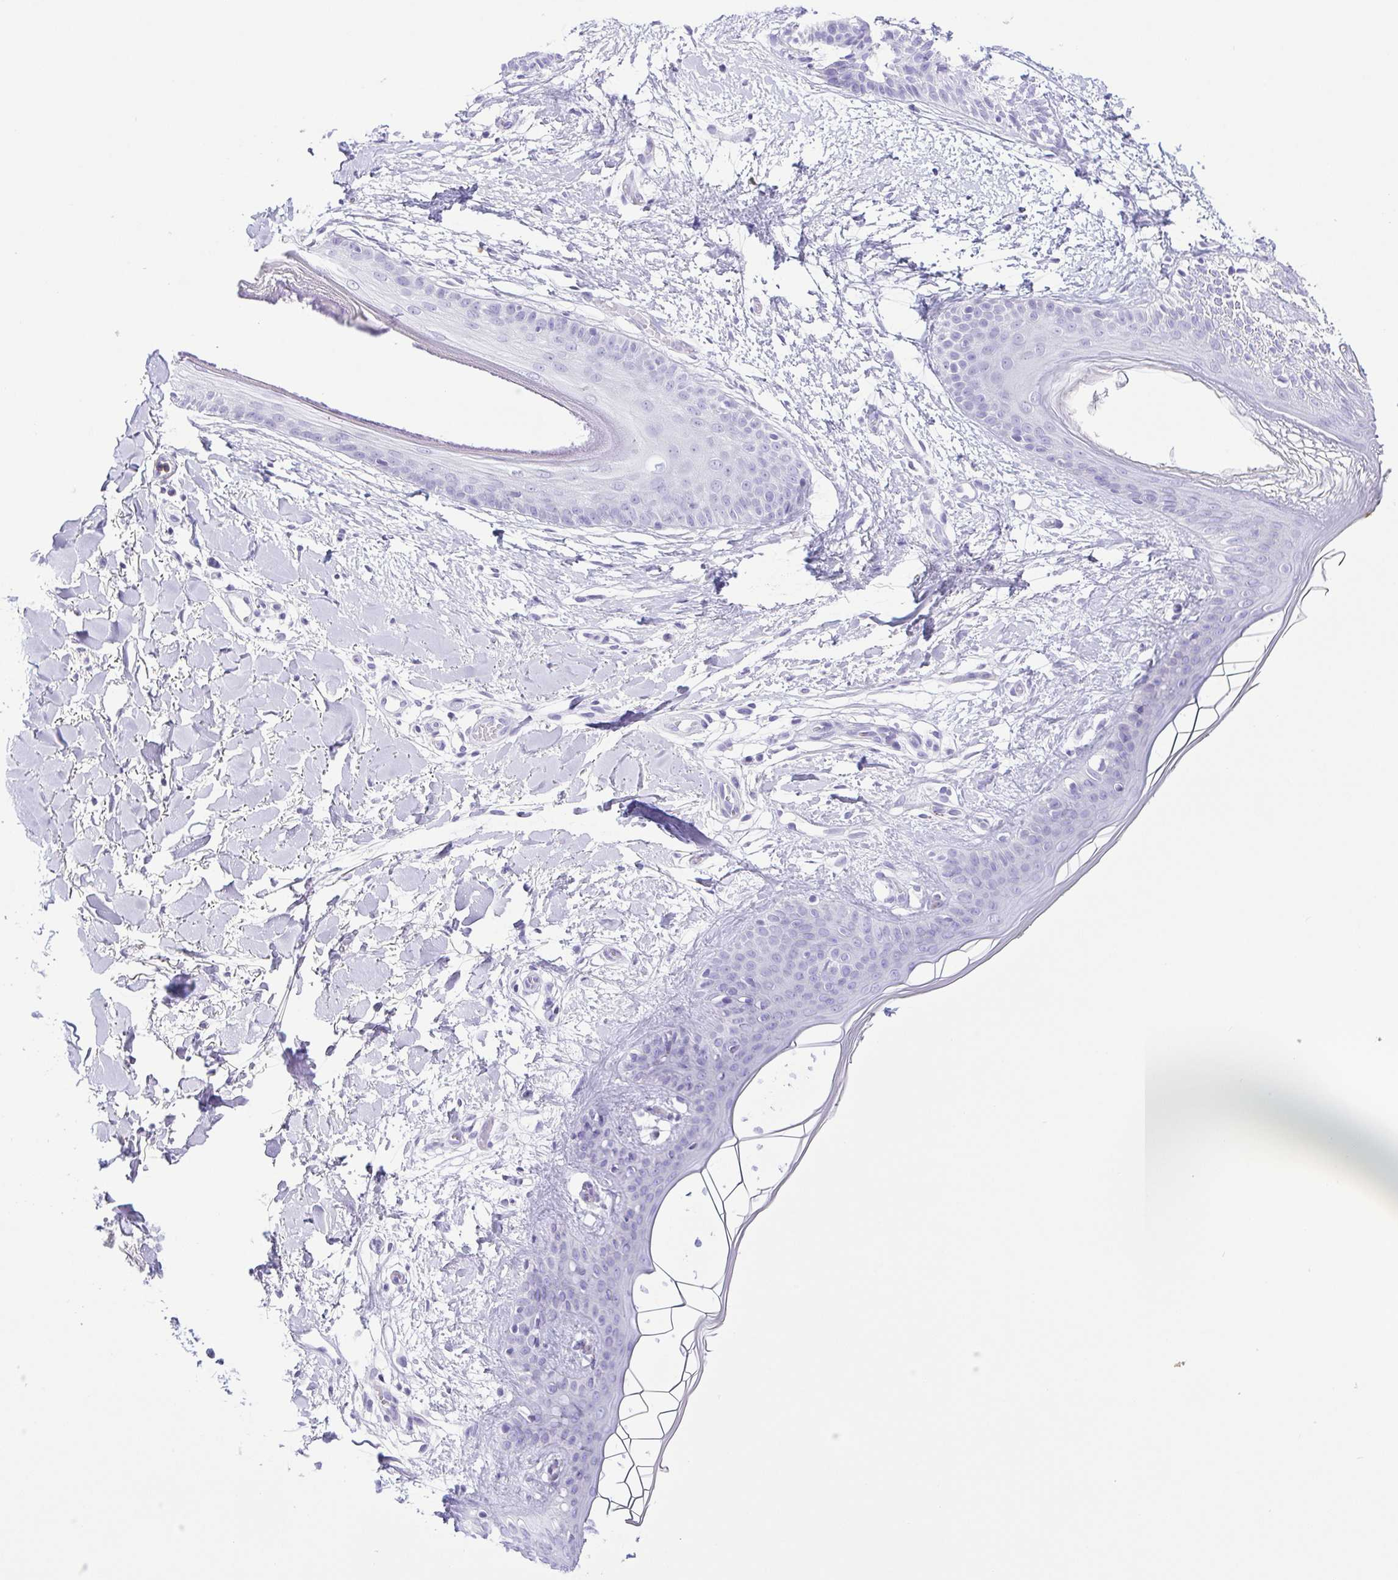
{"staining": {"intensity": "negative", "quantity": "none", "location": "none"}, "tissue": "skin", "cell_type": "Fibroblasts", "image_type": "normal", "snomed": [{"axis": "morphology", "description": "Normal tissue, NOS"}, {"axis": "topography", "description": "Skin"}], "caption": "Immunohistochemical staining of normal human skin shows no significant staining in fibroblasts.", "gene": "SYNPR", "patient": {"sex": "female", "age": 34}}